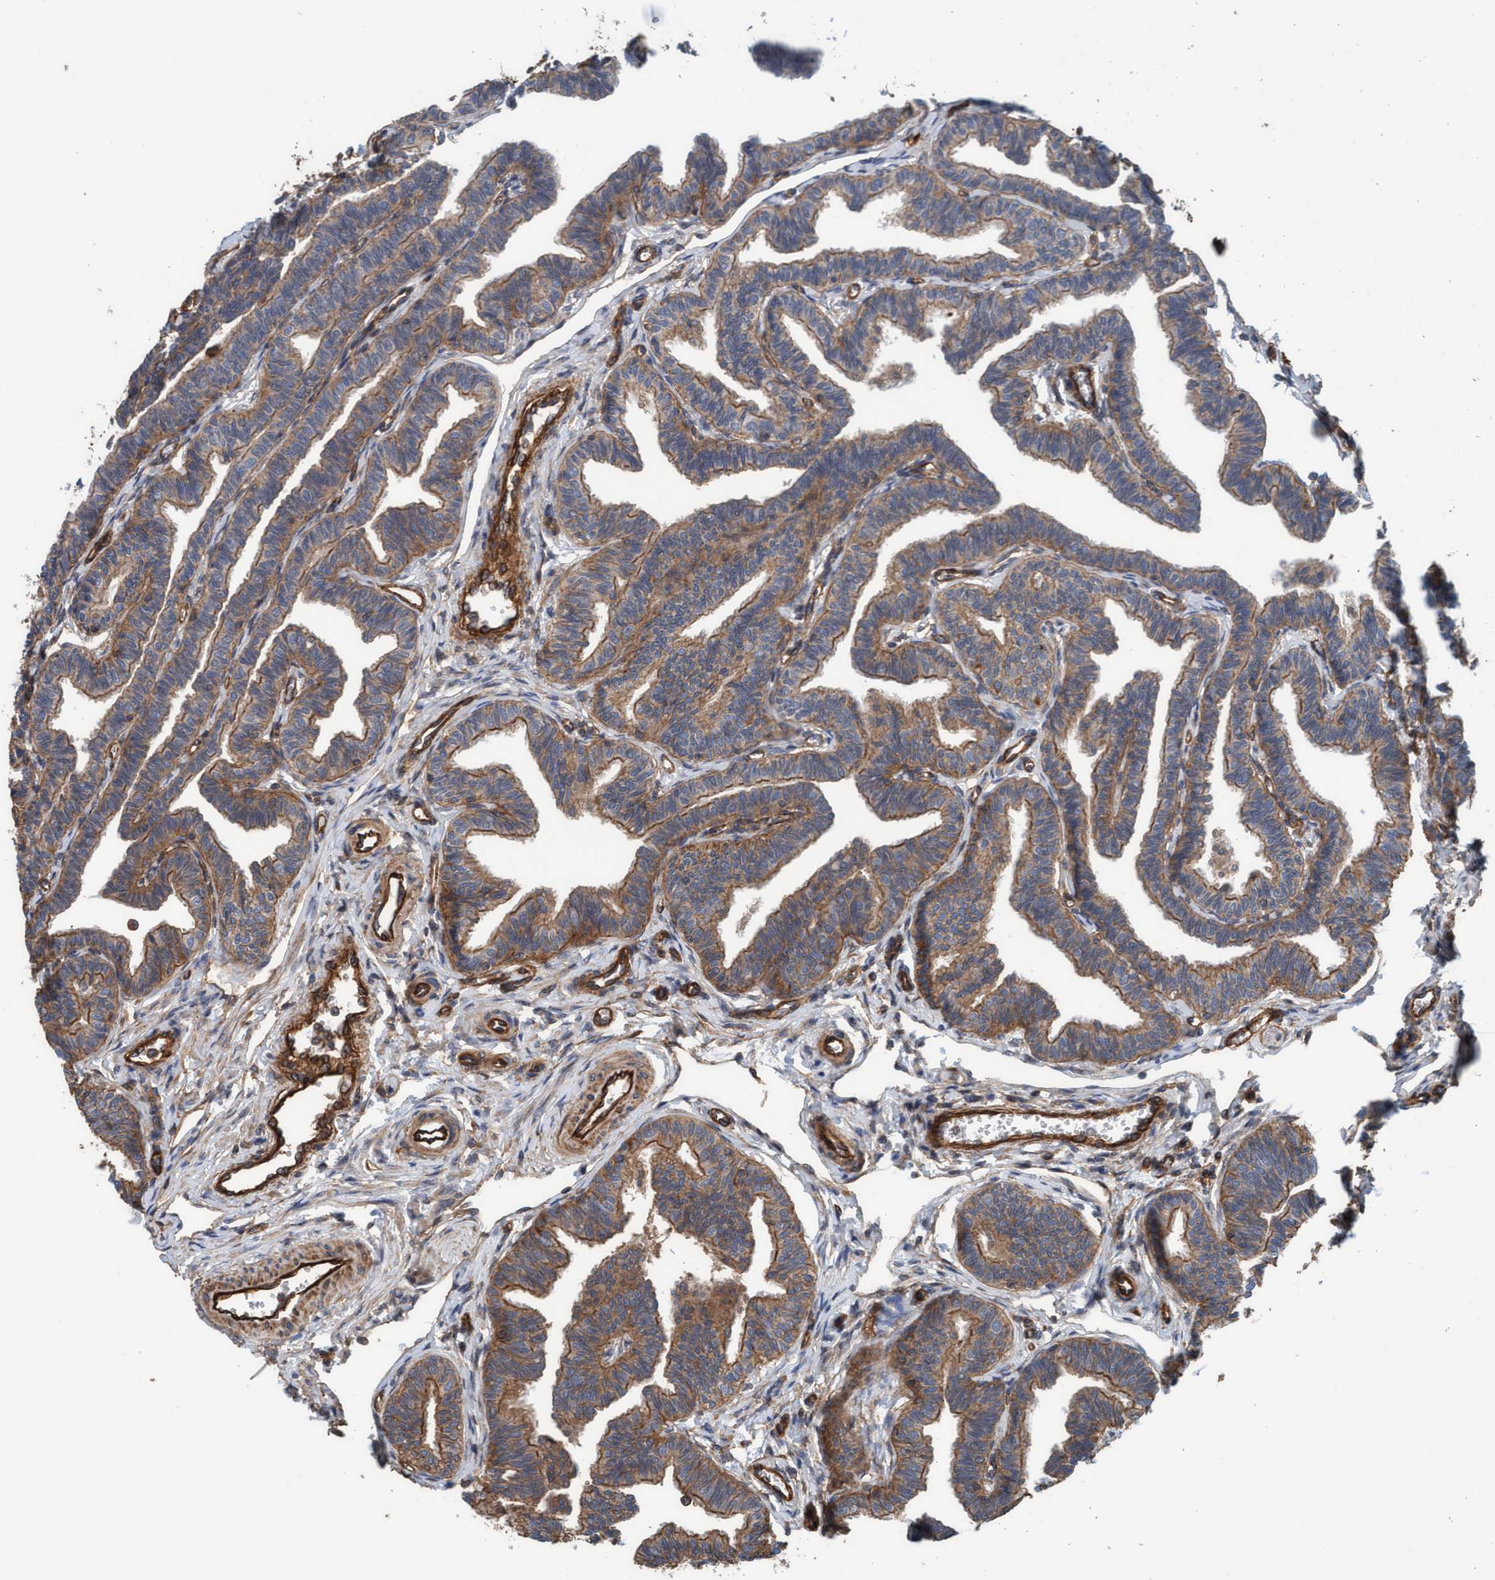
{"staining": {"intensity": "moderate", "quantity": ">75%", "location": "cytoplasmic/membranous"}, "tissue": "fallopian tube", "cell_type": "Glandular cells", "image_type": "normal", "snomed": [{"axis": "morphology", "description": "Normal tissue, NOS"}, {"axis": "topography", "description": "Fallopian tube"}, {"axis": "topography", "description": "Ovary"}], "caption": "DAB (3,3'-diaminobenzidine) immunohistochemical staining of normal human fallopian tube demonstrates moderate cytoplasmic/membranous protein staining in approximately >75% of glandular cells. (DAB (3,3'-diaminobenzidine) IHC with brightfield microscopy, high magnification).", "gene": "STXBP4", "patient": {"sex": "female", "age": 23}}